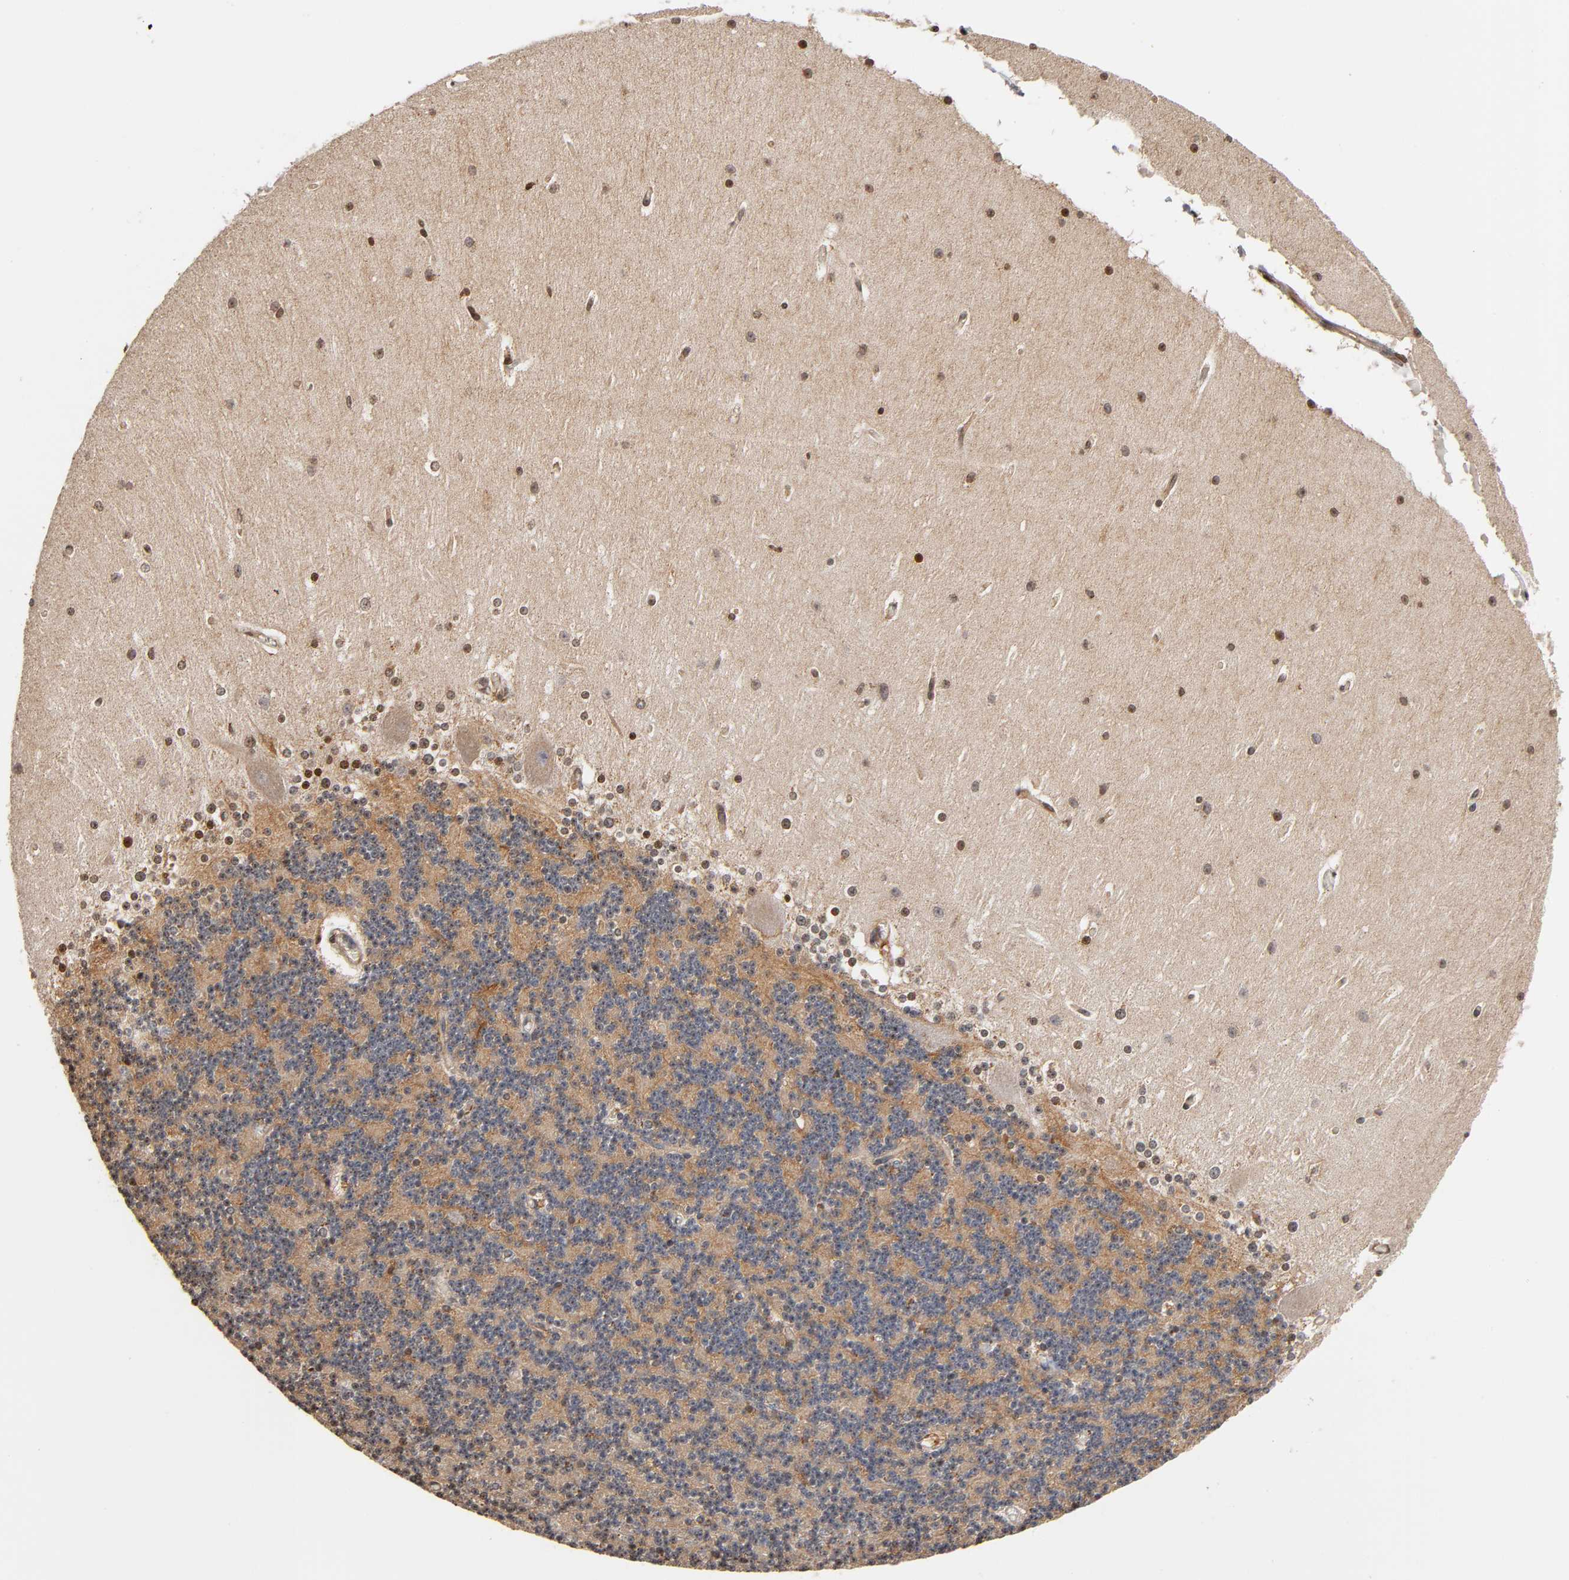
{"staining": {"intensity": "negative", "quantity": "none", "location": "none"}, "tissue": "cerebellum", "cell_type": "Cells in granular layer", "image_type": "normal", "snomed": [{"axis": "morphology", "description": "Normal tissue, NOS"}, {"axis": "topography", "description": "Cerebellum"}], "caption": "The photomicrograph displays no staining of cells in granular layer in benign cerebellum.", "gene": "ITGAV", "patient": {"sex": "female", "age": 19}}